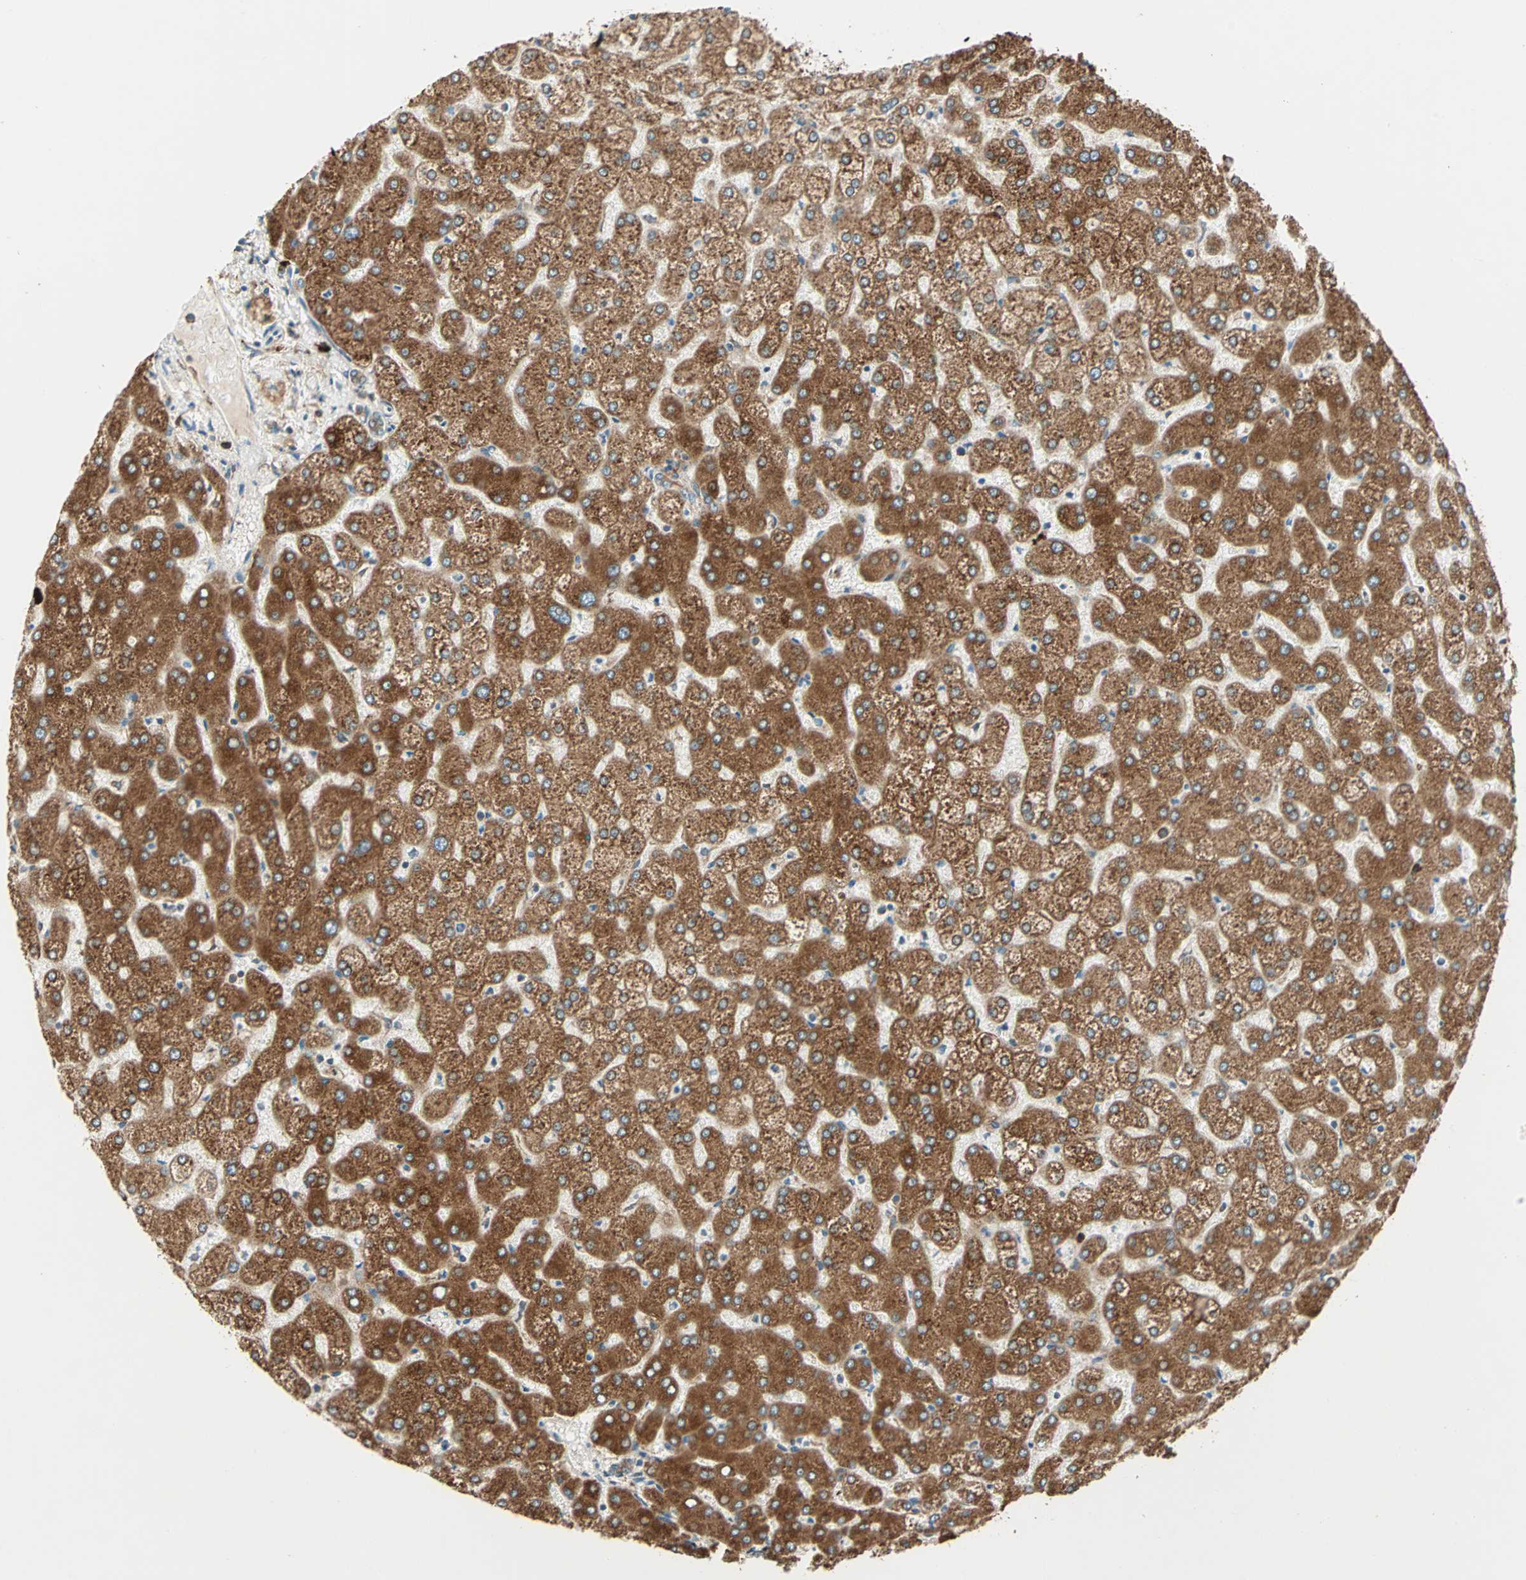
{"staining": {"intensity": "moderate", "quantity": ">75%", "location": "cytoplasmic/membranous"}, "tissue": "liver", "cell_type": "Cholangiocytes", "image_type": "normal", "snomed": [{"axis": "morphology", "description": "Normal tissue, NOS"}, {"axis": "topography", "description": "Liver"}], "caption": "Brown immunohistochemical staining in unremarkable liver displays moderate cytoplasmic/membranous positivity in about >75% of cholangiocytes. The staining was performed using DAB (3,3'-diaminobenzidine) to visualize the protein expression in brown, while the nuclei were stained in blue with hematoxylin (Magnification: 20x).", "gene": "PDIA4", "patient": {"sex": "female", "age": 32}}